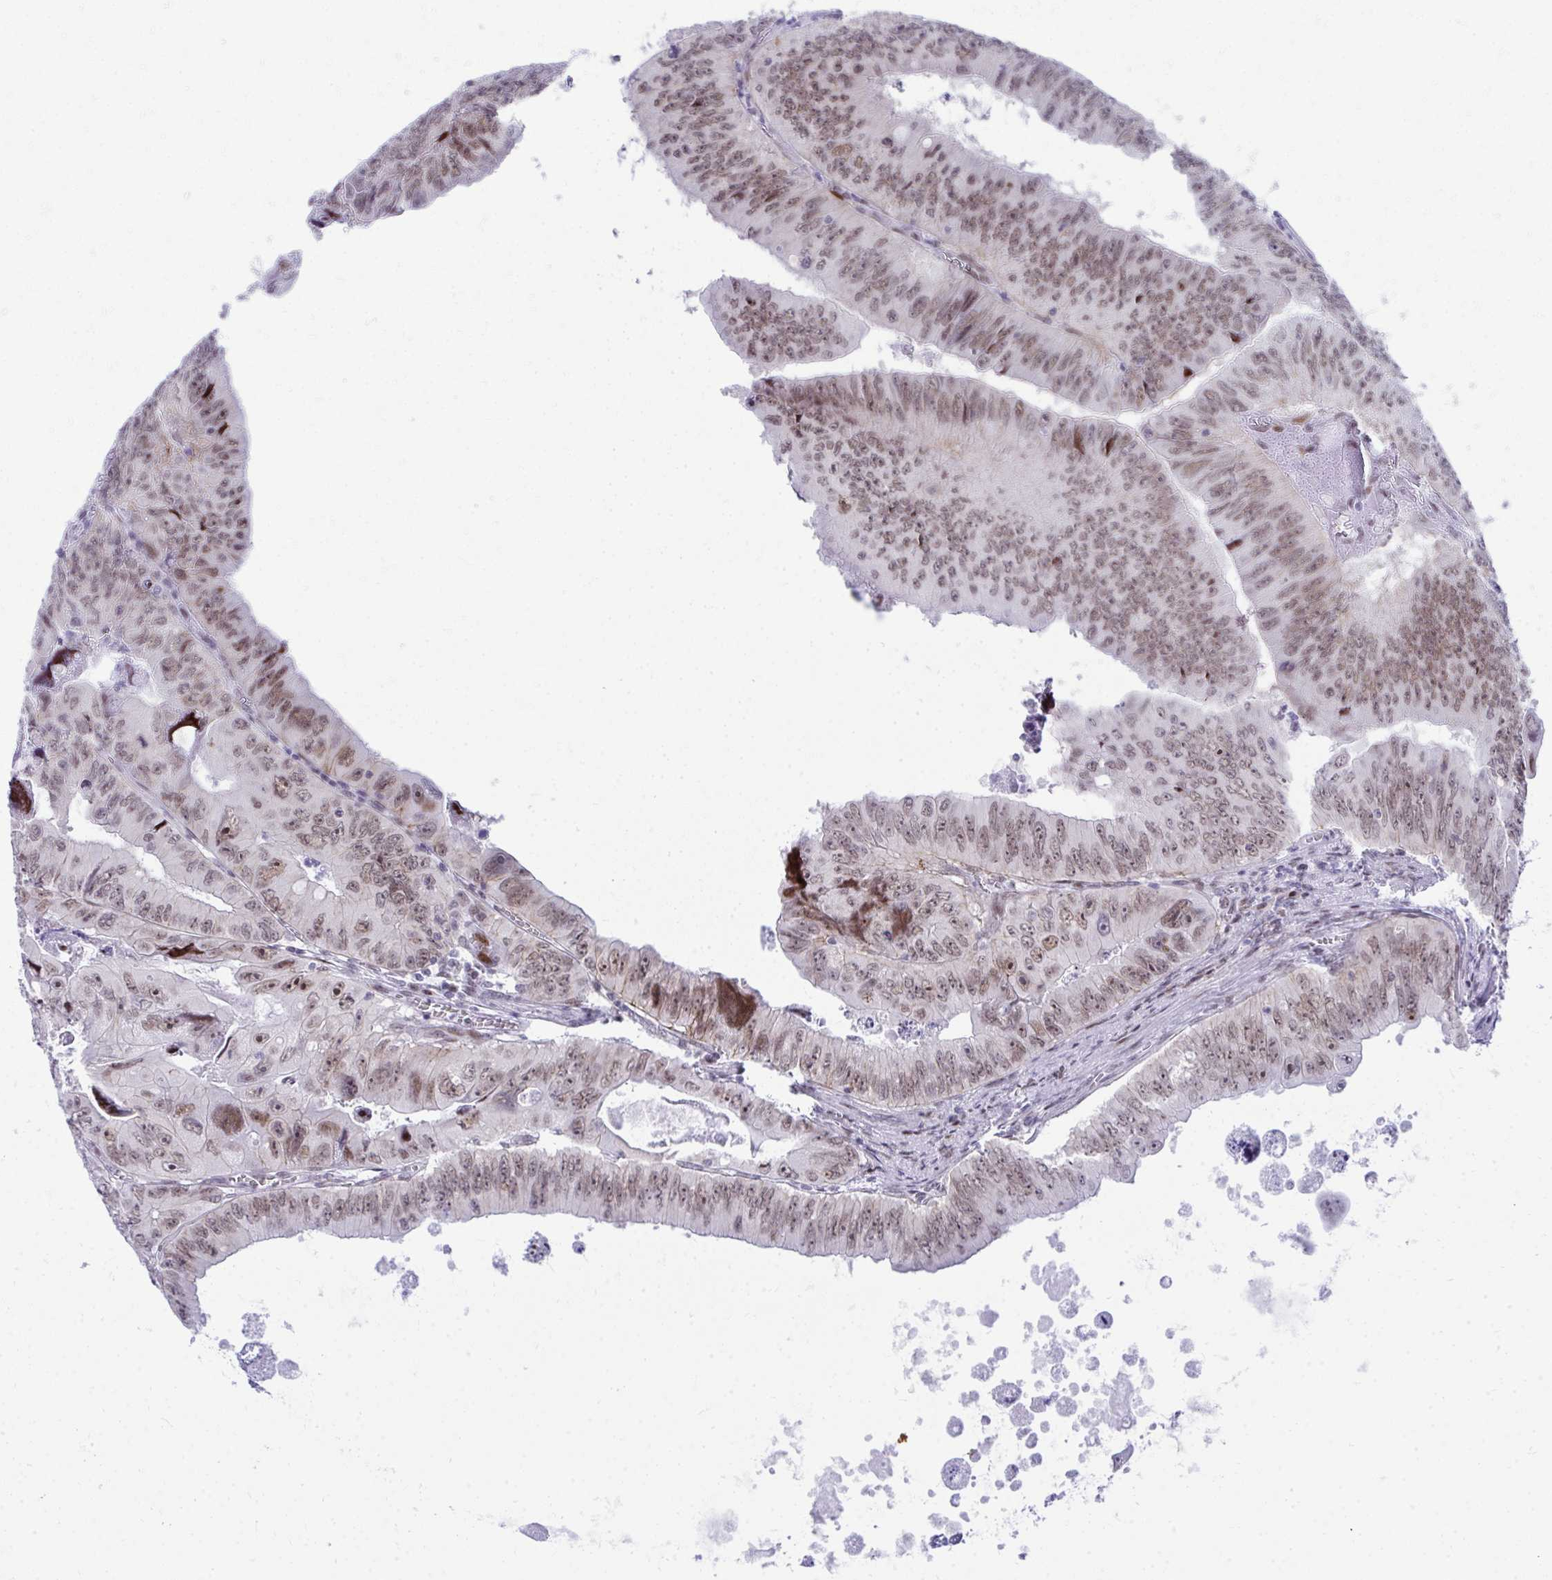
{"staining": {"intensity": "moderate", "quantity": ">75%", "location": "nuclear"}, "tissue": "colorectal cancer", "cell_type": "Tumor cells", "image_type": "cancer", "snomed": [{"axis": "morphology", "description": "Adenocarcinoma, NOS"}, {"axis": "topography", "description": "Colon"}], "caption": "Tumor cells demonstrate medium levels of moderate nuclear expression in approximately >75% of cells in human colorectal adenocarcinoma. Ihc stains the protein of interest in brown and the nuclei are stained blue.", "gene": "GLDN", "patient": {"sex": "female", "age": 84}}